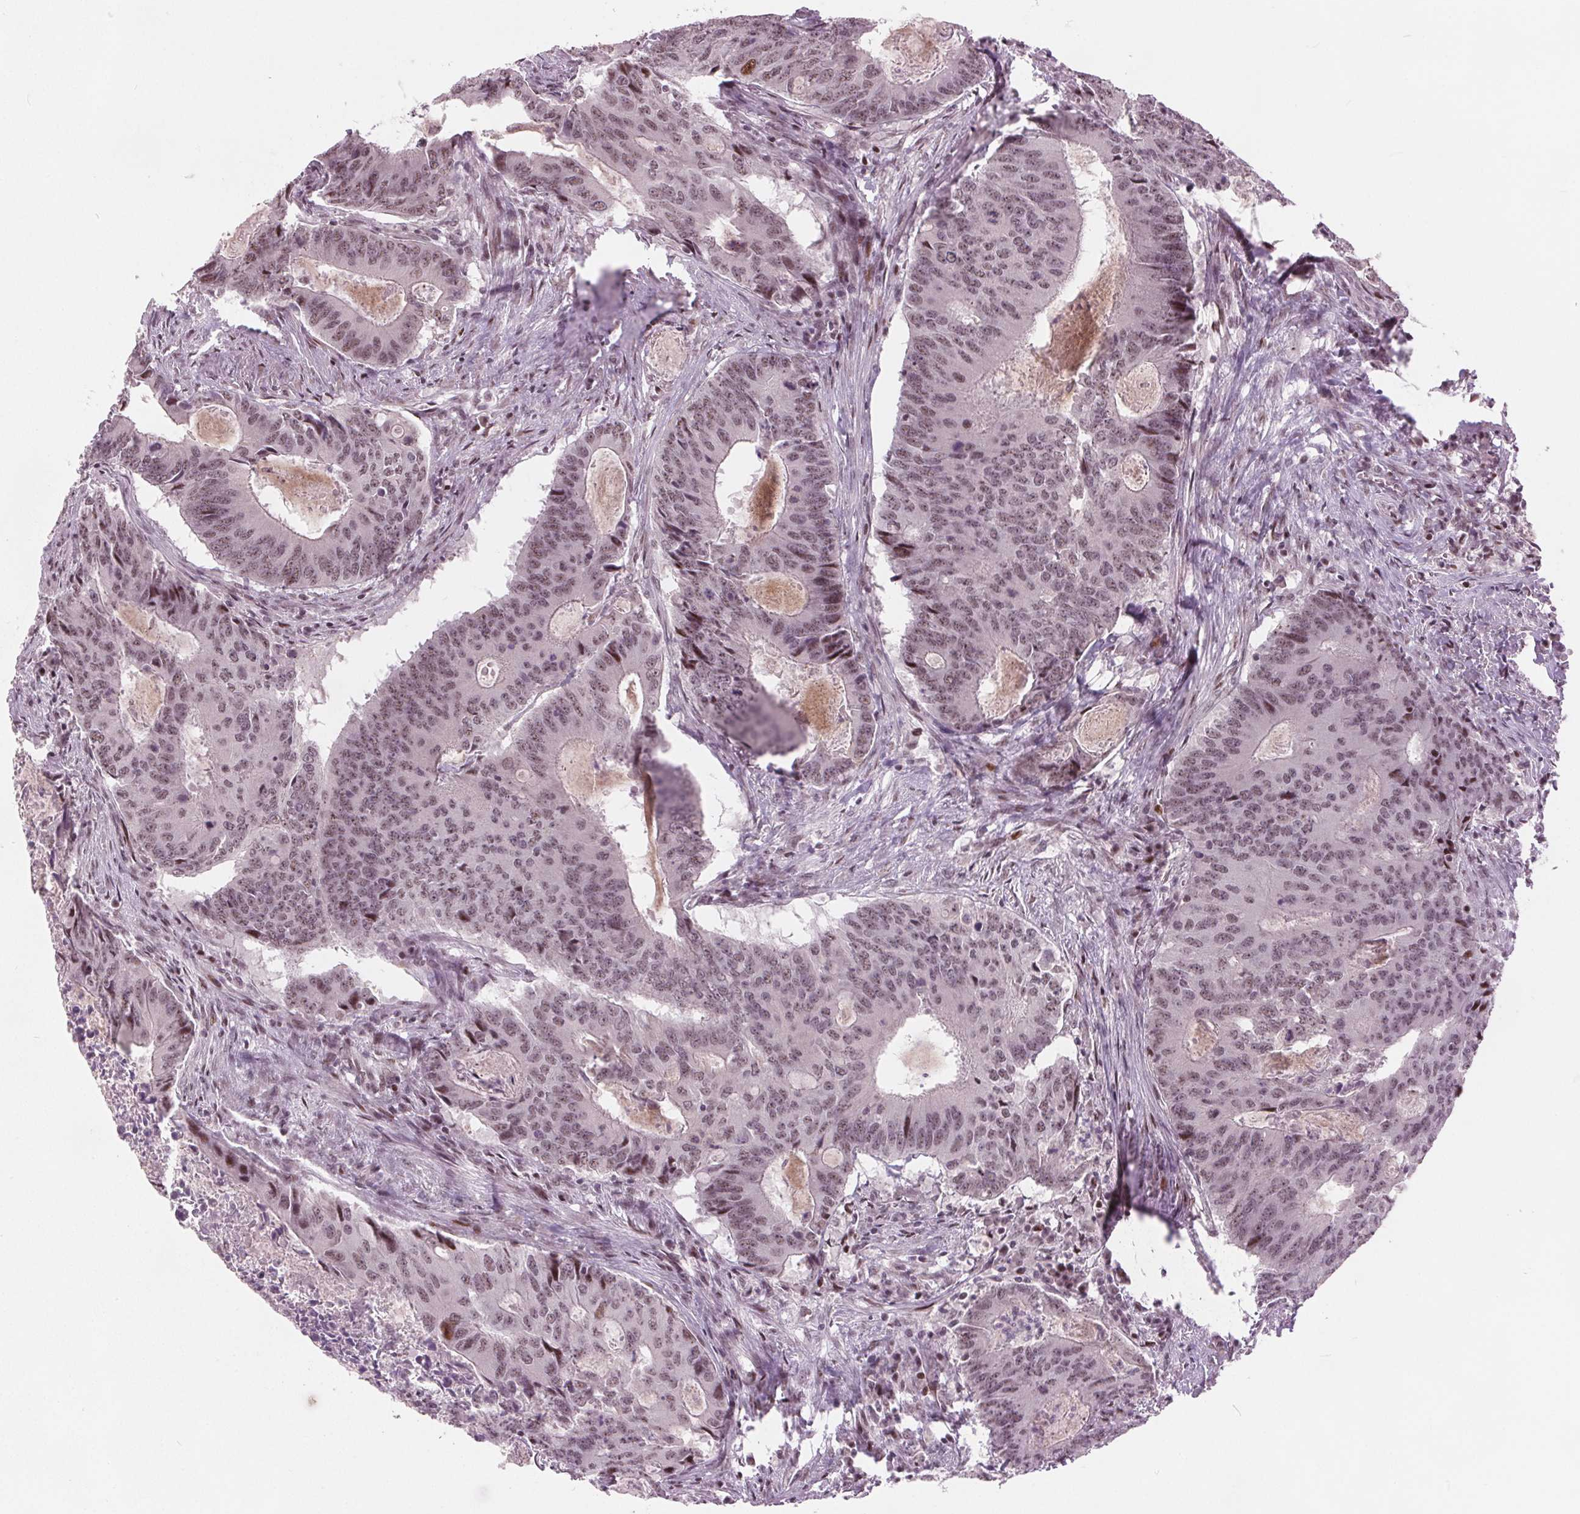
{"staining": {"intensity": "moderate", "quantity": ">75%", "location": "nuclear"}, "tissue": "colorectal cancer", "cell_type": "Tumor cells", "image_type": "cancer", "snomed": [{"axis": "morphology", "description": "Adenocarcinoma, NOS"}, {"axis": "topography", "description": "Colon"}], "caption": "This micrograph reveals immunohistochemistry staining of colorectal cancer, with medium moderate nuclear positivity in about >75% of tumor cells.", "gene": "TTC34", "patient": {"sex": "male", "age": 67}}